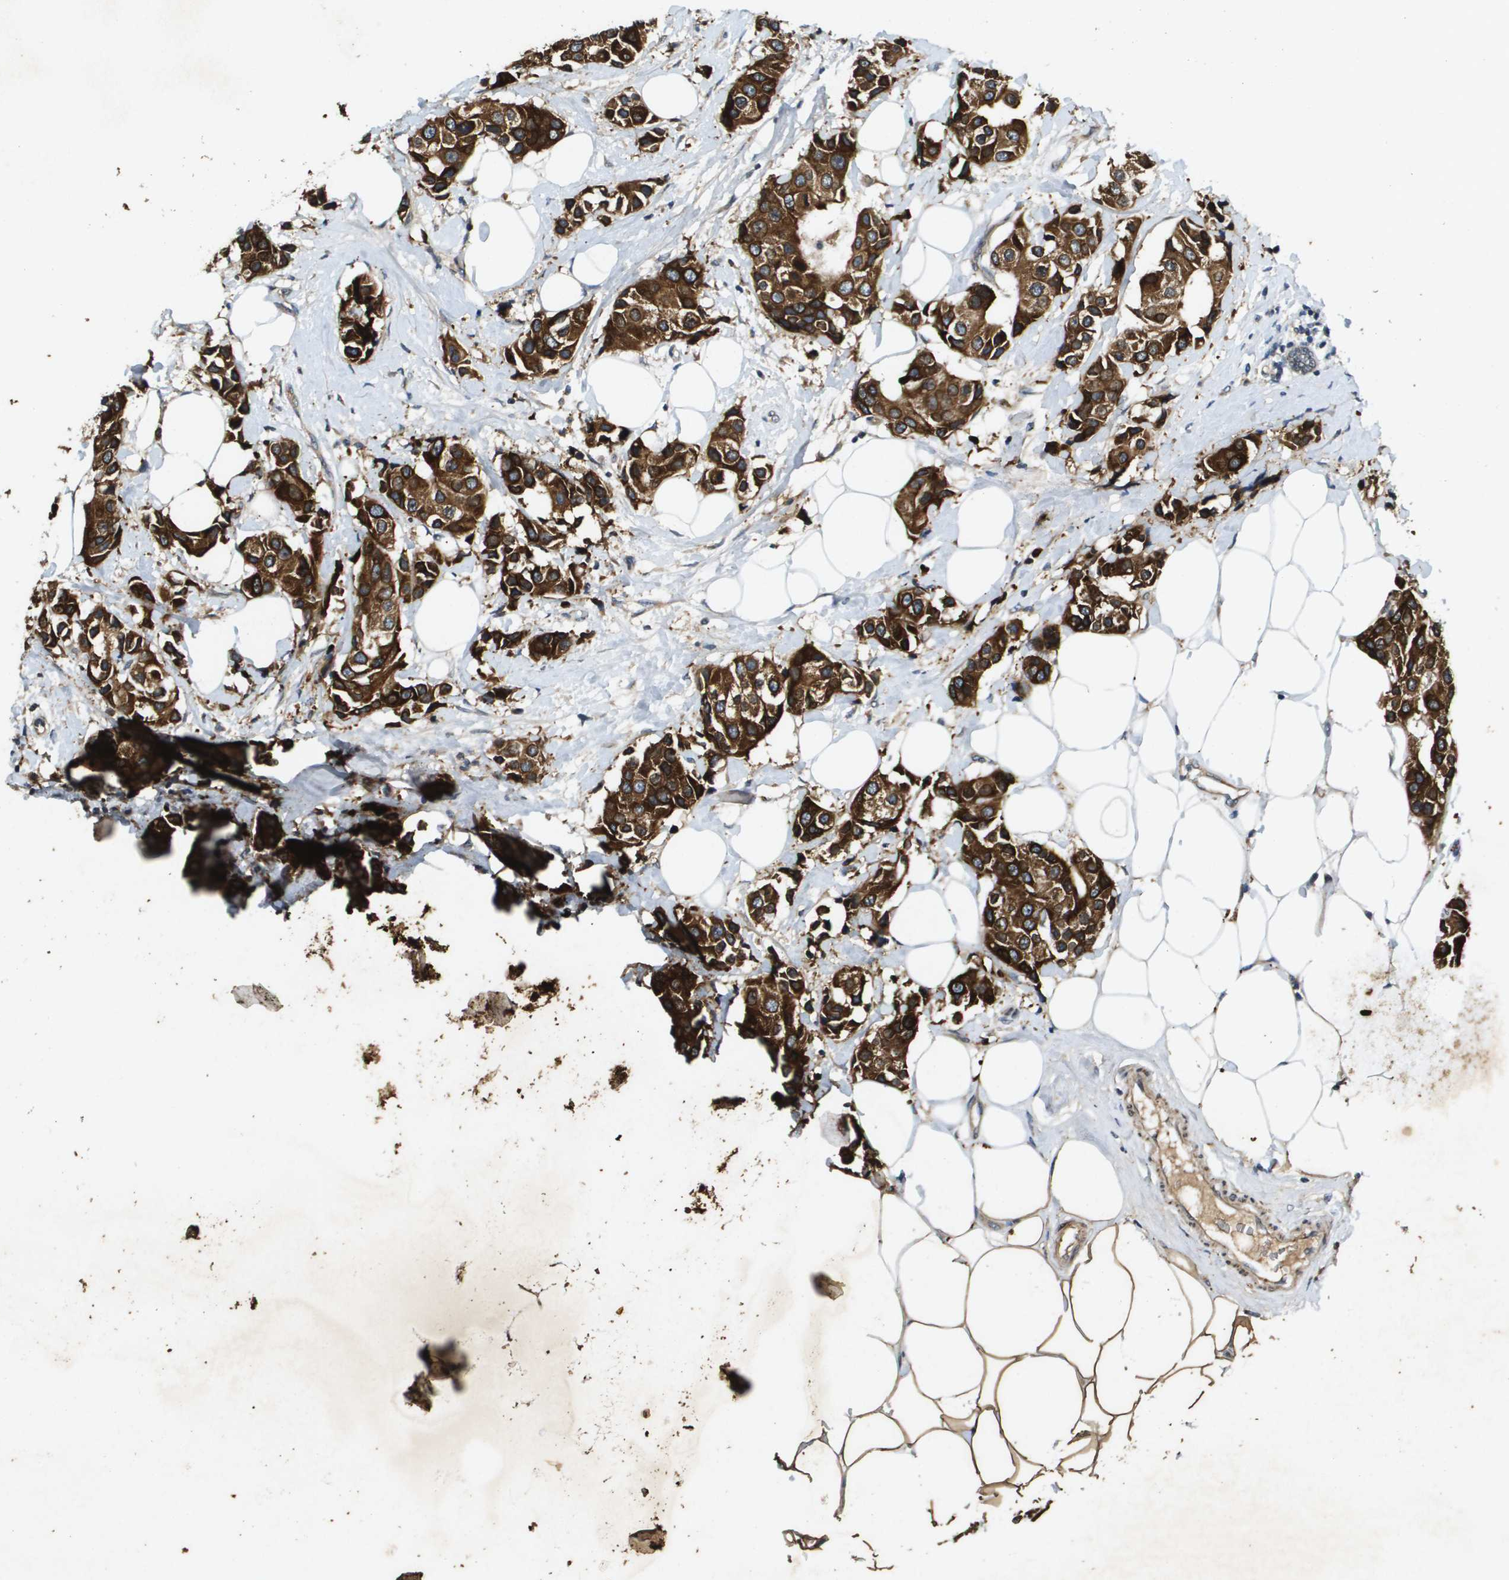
{"staining": {"intensity": "strong", "quantity": ">75%", "location": "cytoplasmic/membranous"}, "tissue": "breast cancer", "cell_type": "Tumor cells", "image_type": "cancer", "snomed": [{"axis": "morphology", "description": "Normal tissue, NOS"}, {"axis": "morphology", "description": "Duct carcinoma"}, {"axis": "topography", "description": "Breast"}], "caption": "Immunohistochemical staining of human breast cancer (invasive ductal carcinoma) displays strong cytoplasmic/membranous protein positivity in approximately >75% of tumor cells.", "gene": "PGAP3", "patient": {"sex": "female", "age": 39}}